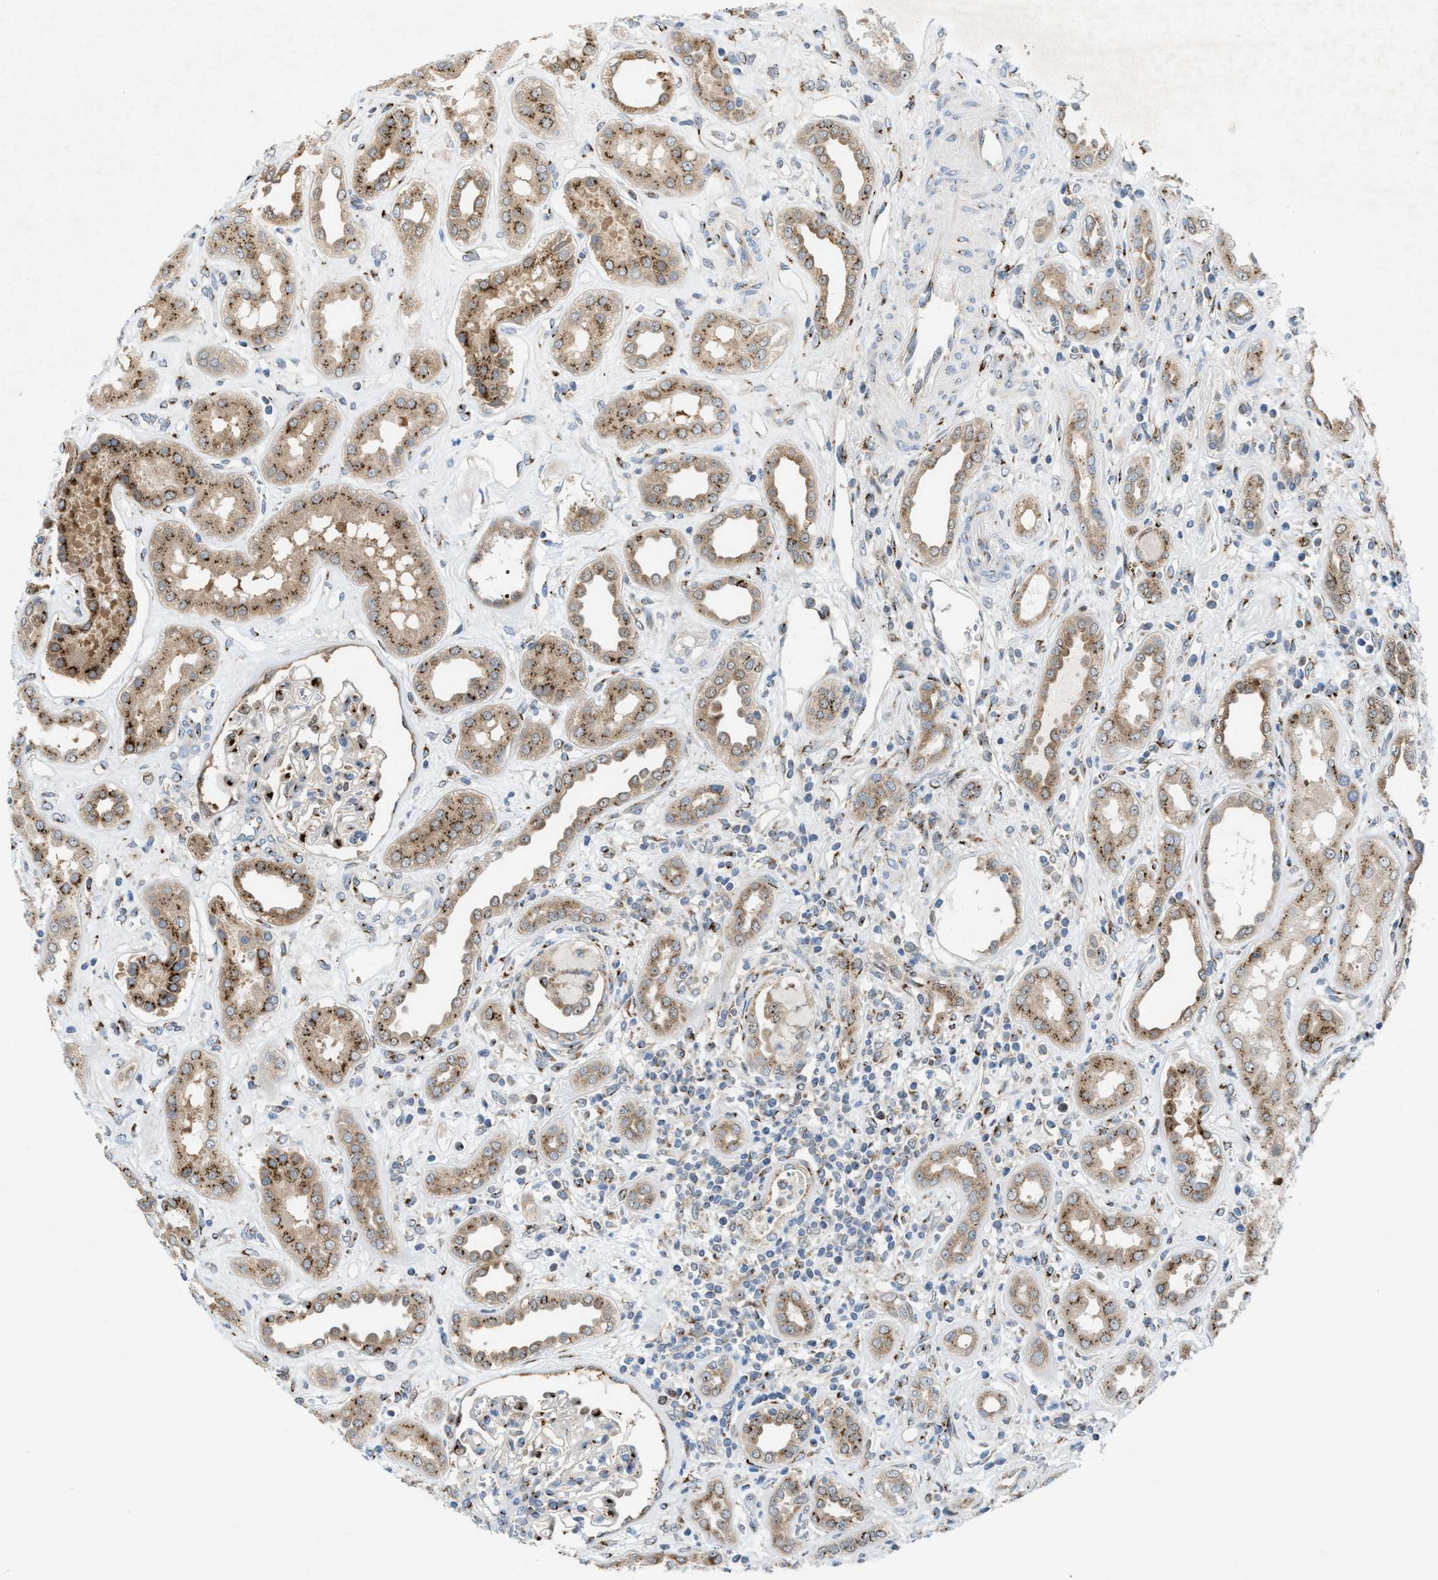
{"staining": {"intensity": "moderate", "quantity": "25%-75%", "location": "cytoplasmic/membranous"}, "tissue": "kidney", "cell_type": "Cells in glomeruli", "image_type": "normal", "snomed": [{"axis": "morphology", "description": "Normal tissue, NOS"}, {"axis": "topography", "description": "Kidney"}], "caption": "This micrograph demonstrates IHC staining of benign kidney, with medium moderate cytoplasmic/membranous staining in approximately 25%-75% of cells in glomeruli.", "gene": "SLC38A10", "patient": {"sex": "male", "age": 59}}